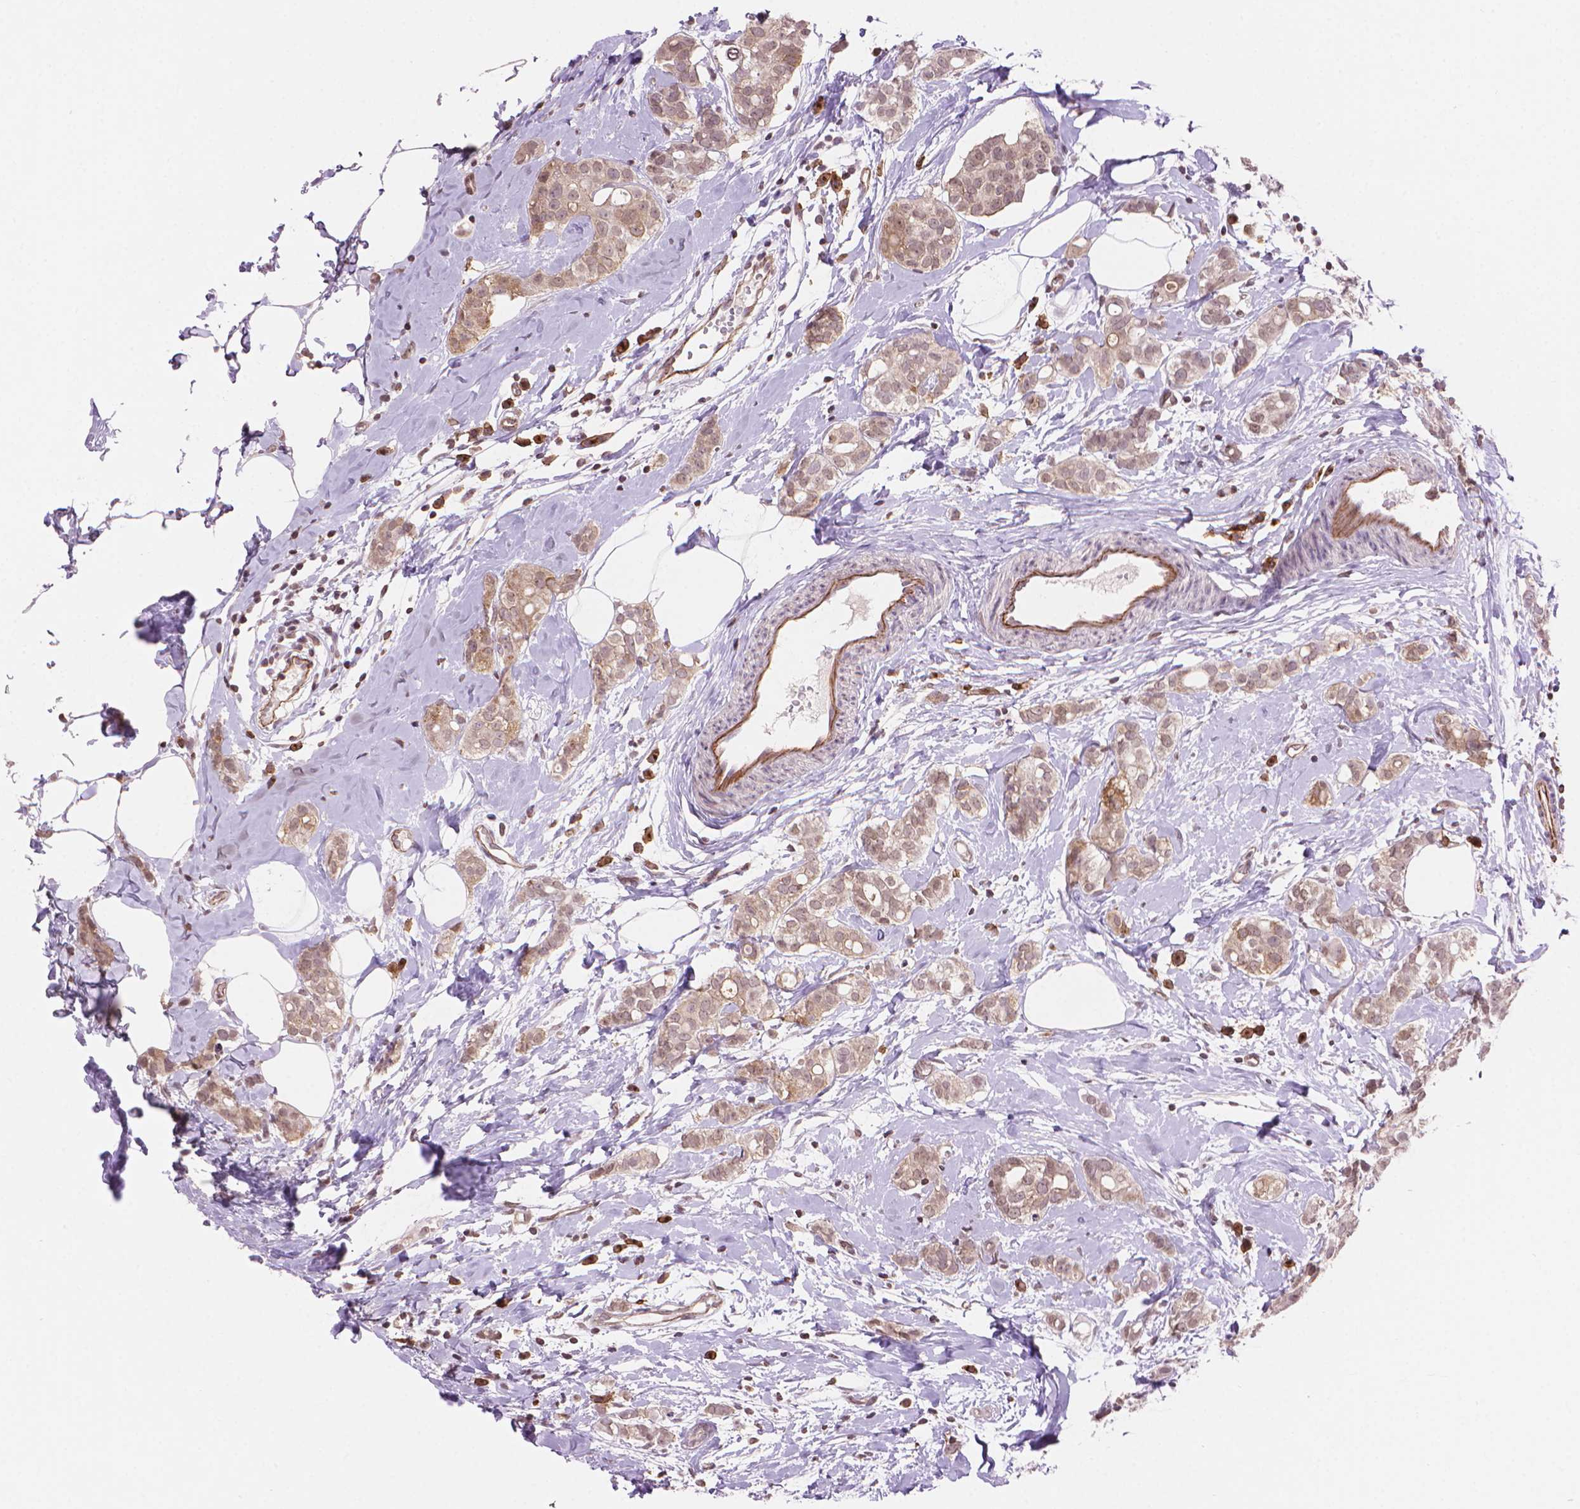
{"staining": {"intensity": "weak", "quantity": ">75%", "location": "cytoplasmic/membranous"}, "tissue": "breast cancer", "cell_type": "Tumor cells", "image_type": "cancer", "snomed": [{"axis": "morphology", "description": "Duct carcinoma"}, {"axis": "topography", "description": "Breast"}], "caption": "Brown immunohistochemical staining in invasive ductal carcinoma (breast) shows weak cytoplasmic/membranous positivity in about >75% of tumor cells.", "gene": "TMEM184A", "patient": {"sex": "female", "age": 40}}